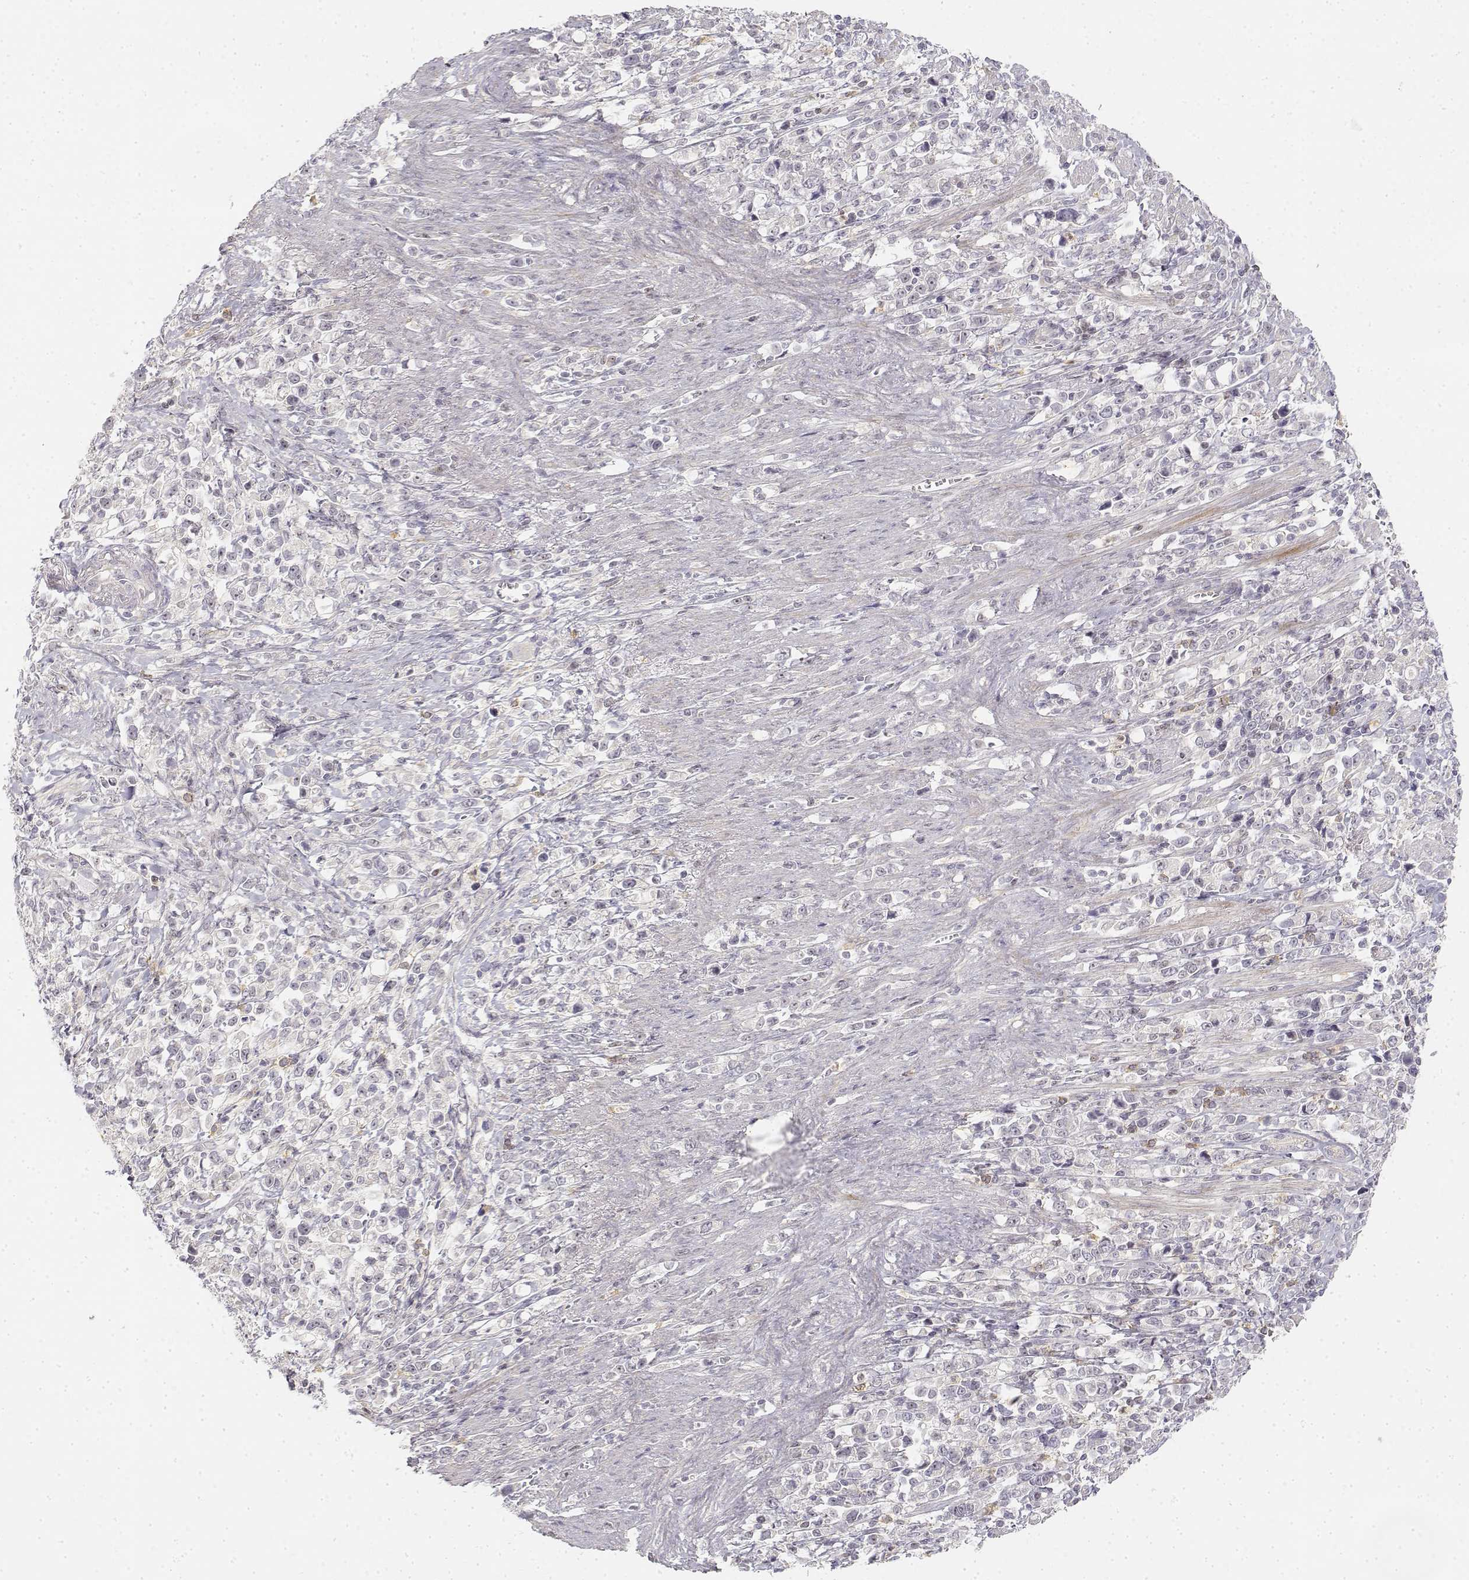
{"staining": {"intensity": "negative", "quantity": "none", "location": "none"}, "tissue": "stomach cancer", "cell_type": "Tumor cells", "image_type": "cancer", "snomed": [{"axis": "morphology", "description": "Adenocarcinoma, NOS"}, {"axis": "topography", "description": "Stomach"}], "caption": "Immunohistochemical staining of stomach cancer displays no significant expression in tumor cells. (DAB immunohistochemistry (IHC), high magnification).", "gene": "GLIPR1L2", "patient": {"sex": "male", "age": 63}}